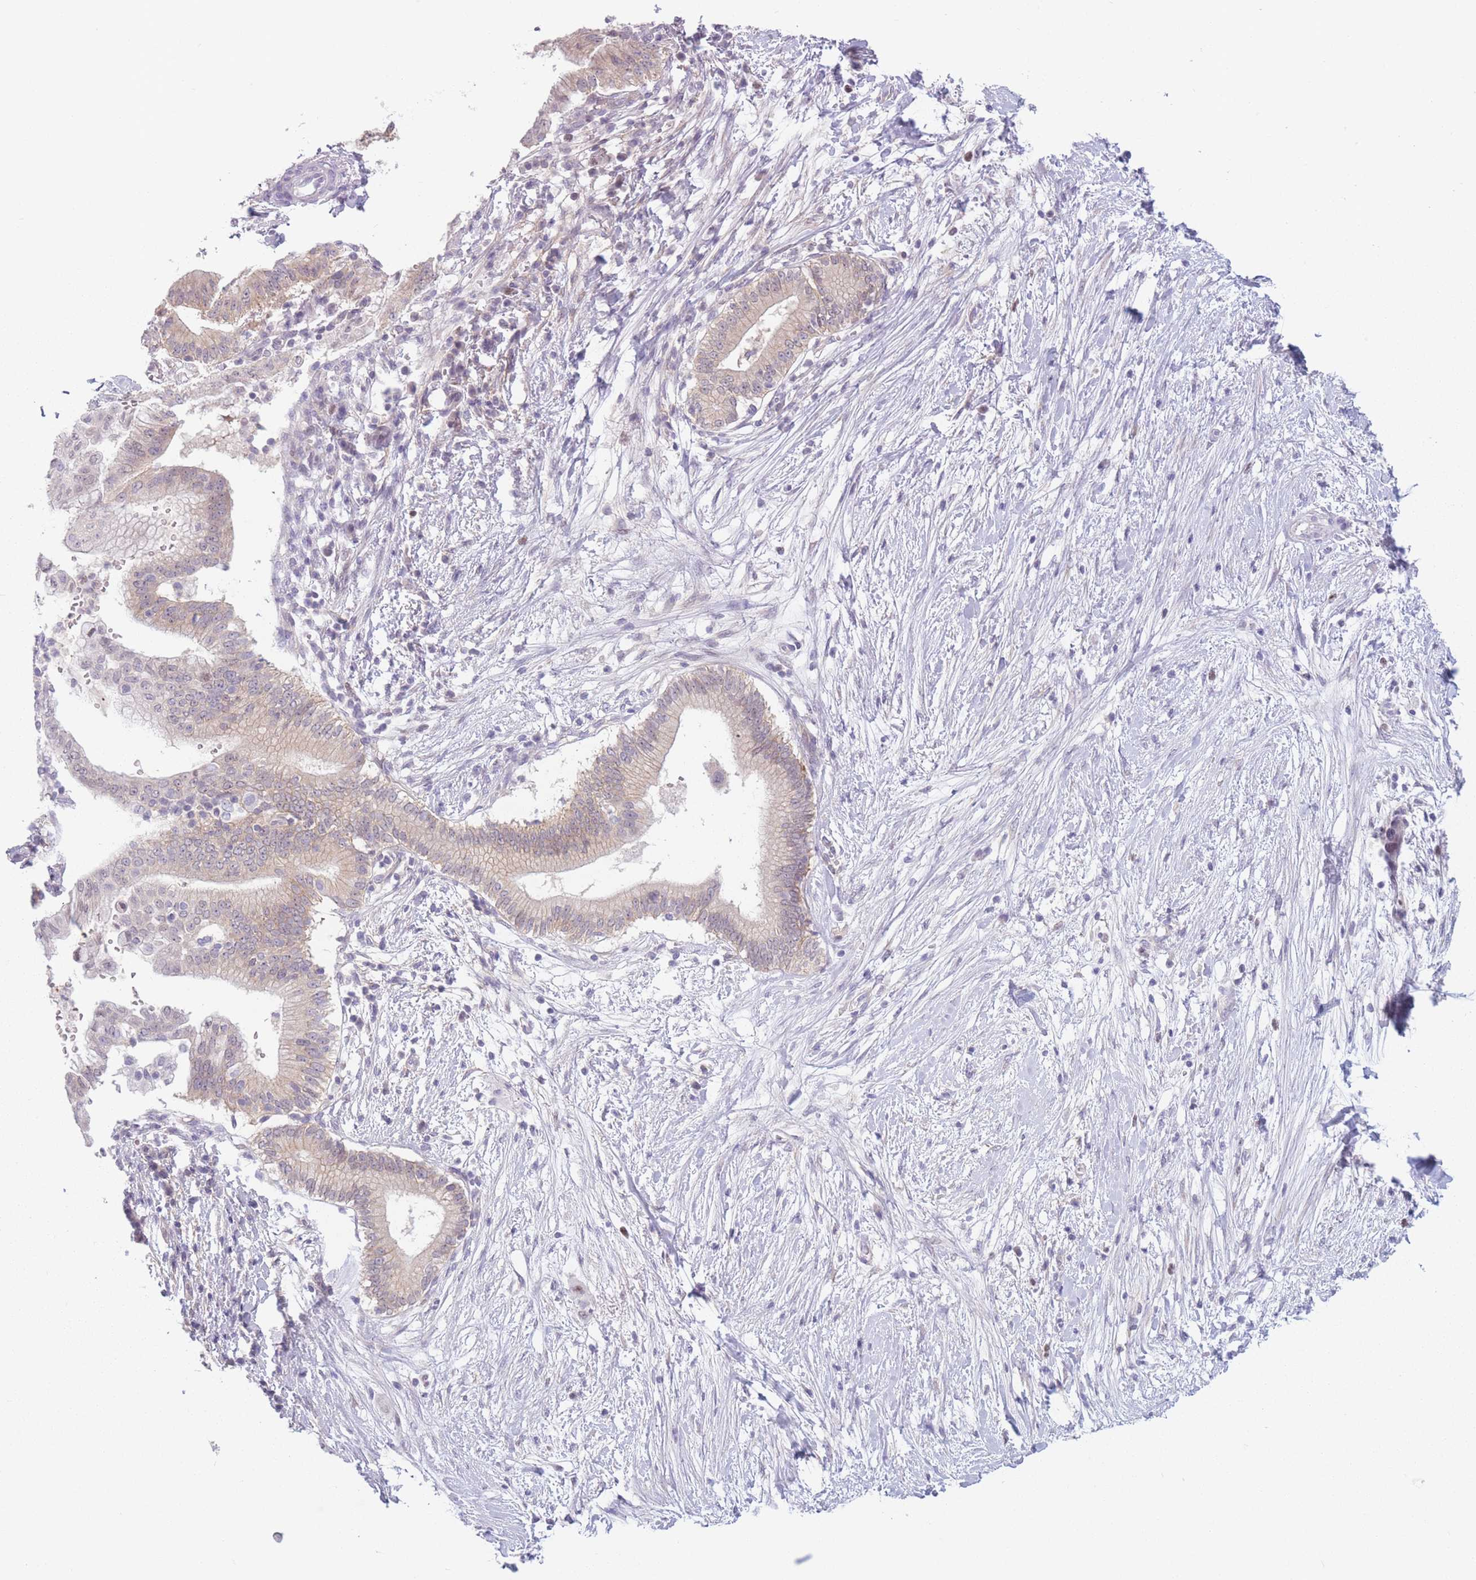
{"staining": {"intensity": "weak", "quantity": ">75%", "location": "cytoplasmic/membranous"}, "tissue": "pancreatic cancer", "cell_type": "Tumor cells", "image_type": "cancer", "snomed": [{"axis": "morphology", "description": "Adenocarcinoma, NOS"}, {"axis": "topography", "description": "Pancreas"}], "caption": "Immunohistochemical staining of human pancreatic cancer exhibits weak cytoplasmic/membranous protein expression in approximately >75% of tumor cells. The staining was performed using DAB to visualize the protein expression in brown, while the nuclei were stained in blue with hematoxylin (Magnification: 20x).", "gene": "ZNF439", "patient": {"sex": "male", "age": 68}}